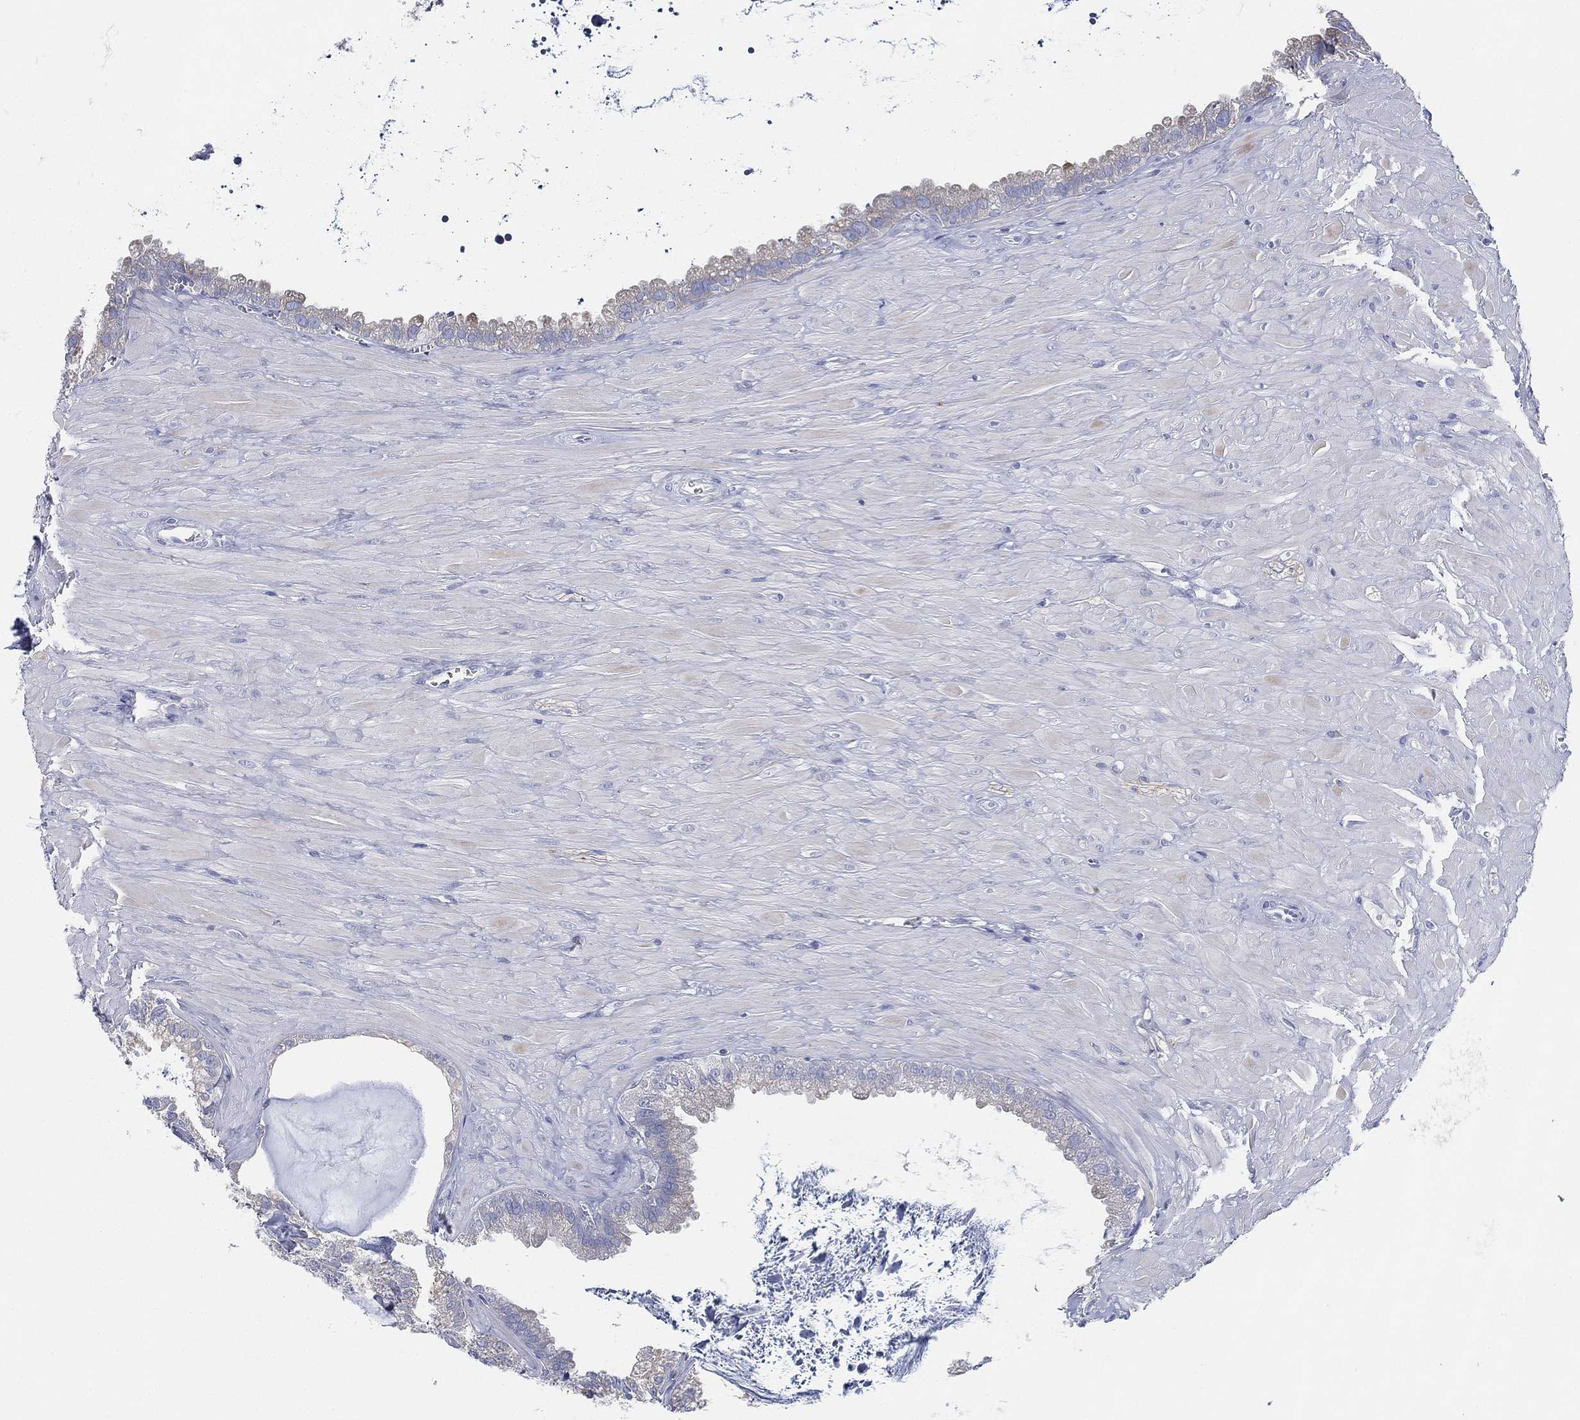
{"staining": {"intensity": "negative", "quantity": "none", "location": "none"}, "tissue": "seminal vesicle", "cell_type": "Glandular cells", "image_type": "normal", "snomed": [{"axis": "morphology", "description": "Normal tissue, NOS"}, {"axis": "topography", "description": "Seminal veicle"}], "caption": "Immunohistochemistry (IHC) of benign seminal vesicle exhibits no positivity in glandular cells. Nuclei are stained in blue.", "gene": "GCNA", "patient": {"sex": "male", "age": 57}}